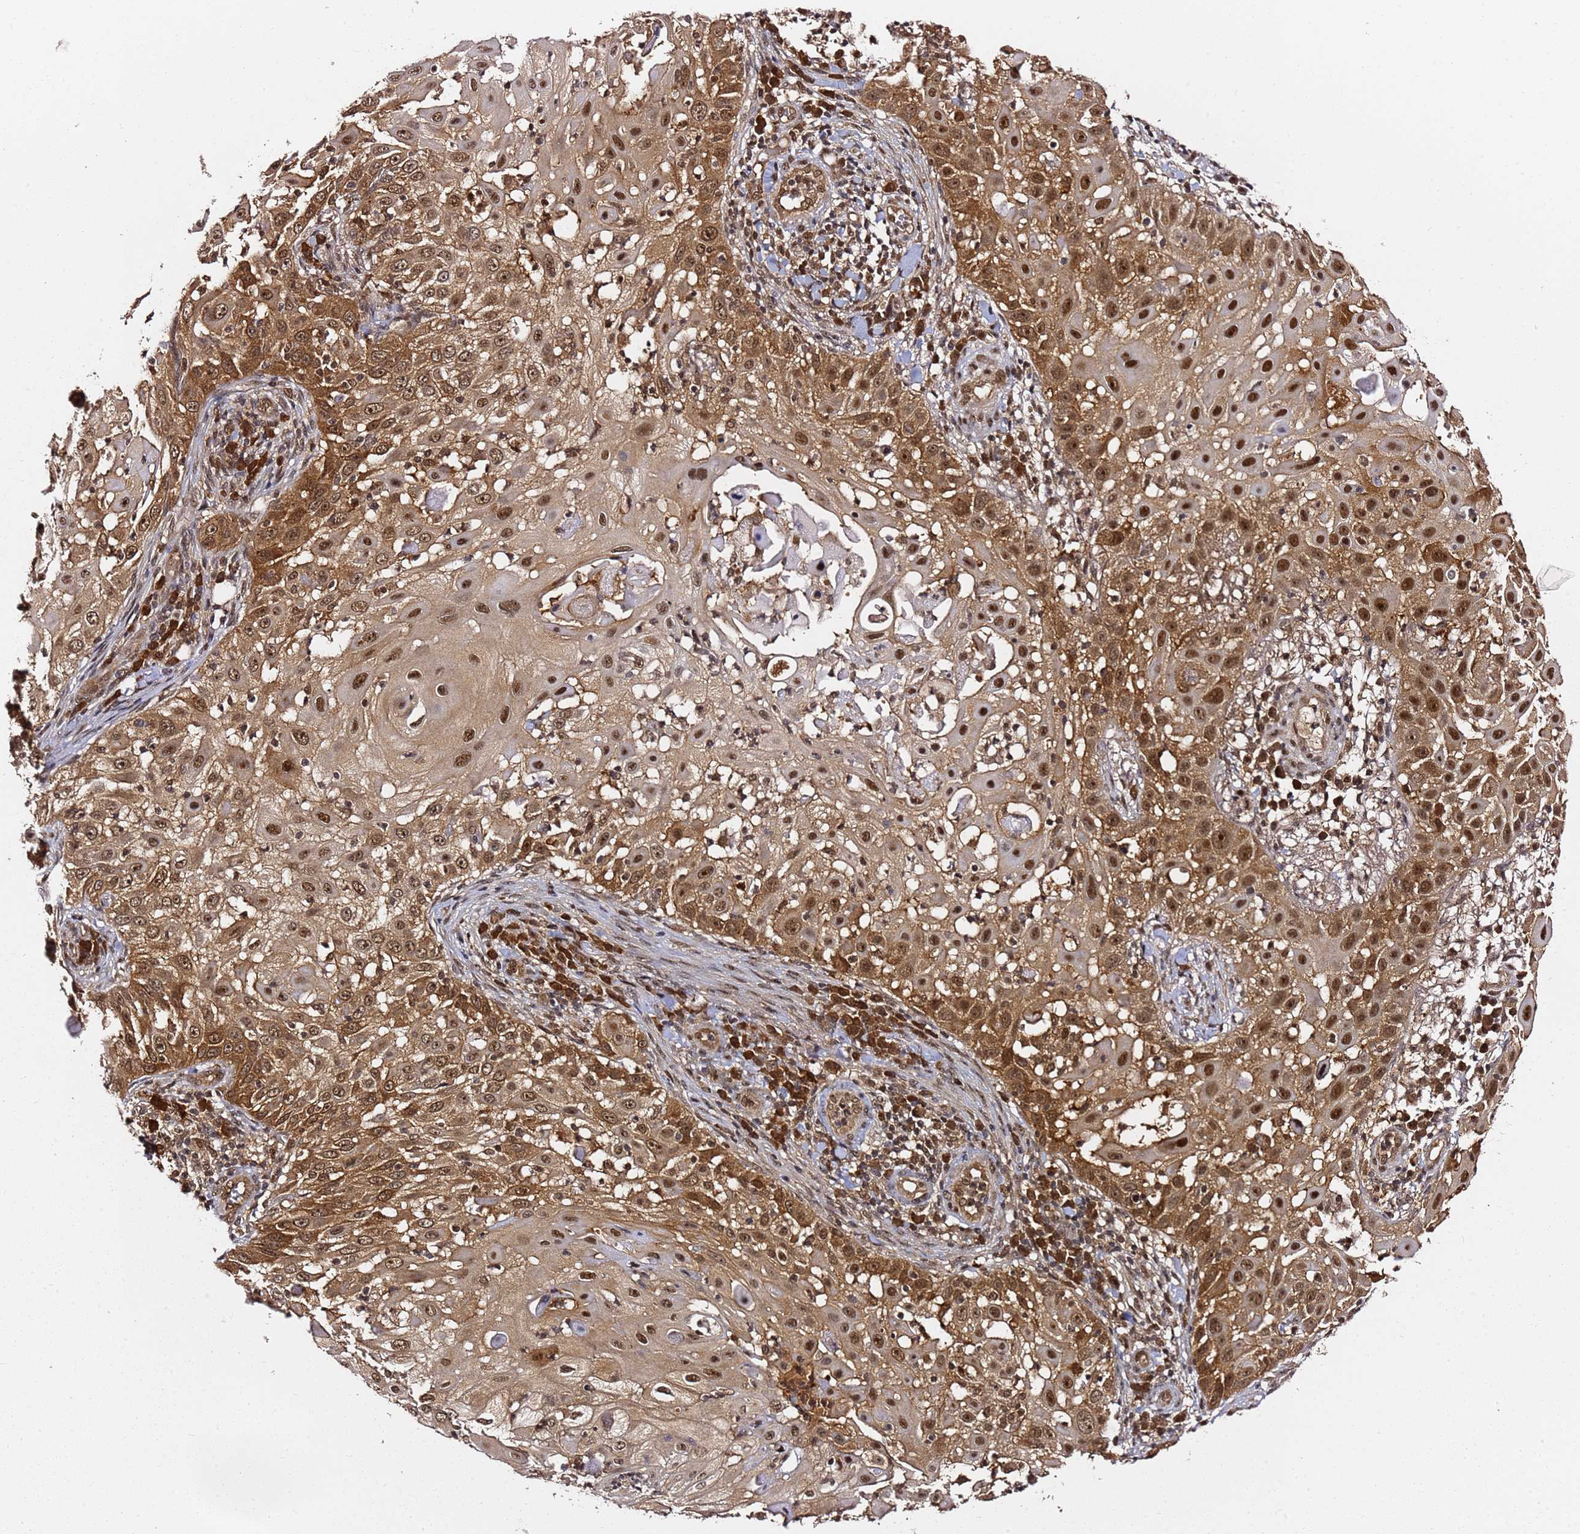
{"staining": {"intensity": "moderate", "quantity": ">75%", "location": "cytoplasmic/membranous,nuclear"}, "tissue": "skin cancer", "cell_type": "Tumor cells", "image_type": "cancer", "snomed": [{"axis": "morphology", "description": "Squamous cell carcinoma, NOS"}, {"axis": "topography", "description": "Skin"}], "caption": "Brown immunohistochemical staining in human squamous cell carcinoma (skin) displays moderate cytoplasmic/membranous and nuclear positivity in approximately >75% of tumor cells.", "gene": "RGS18", "patient": {"sex": "female", "age": 44}}